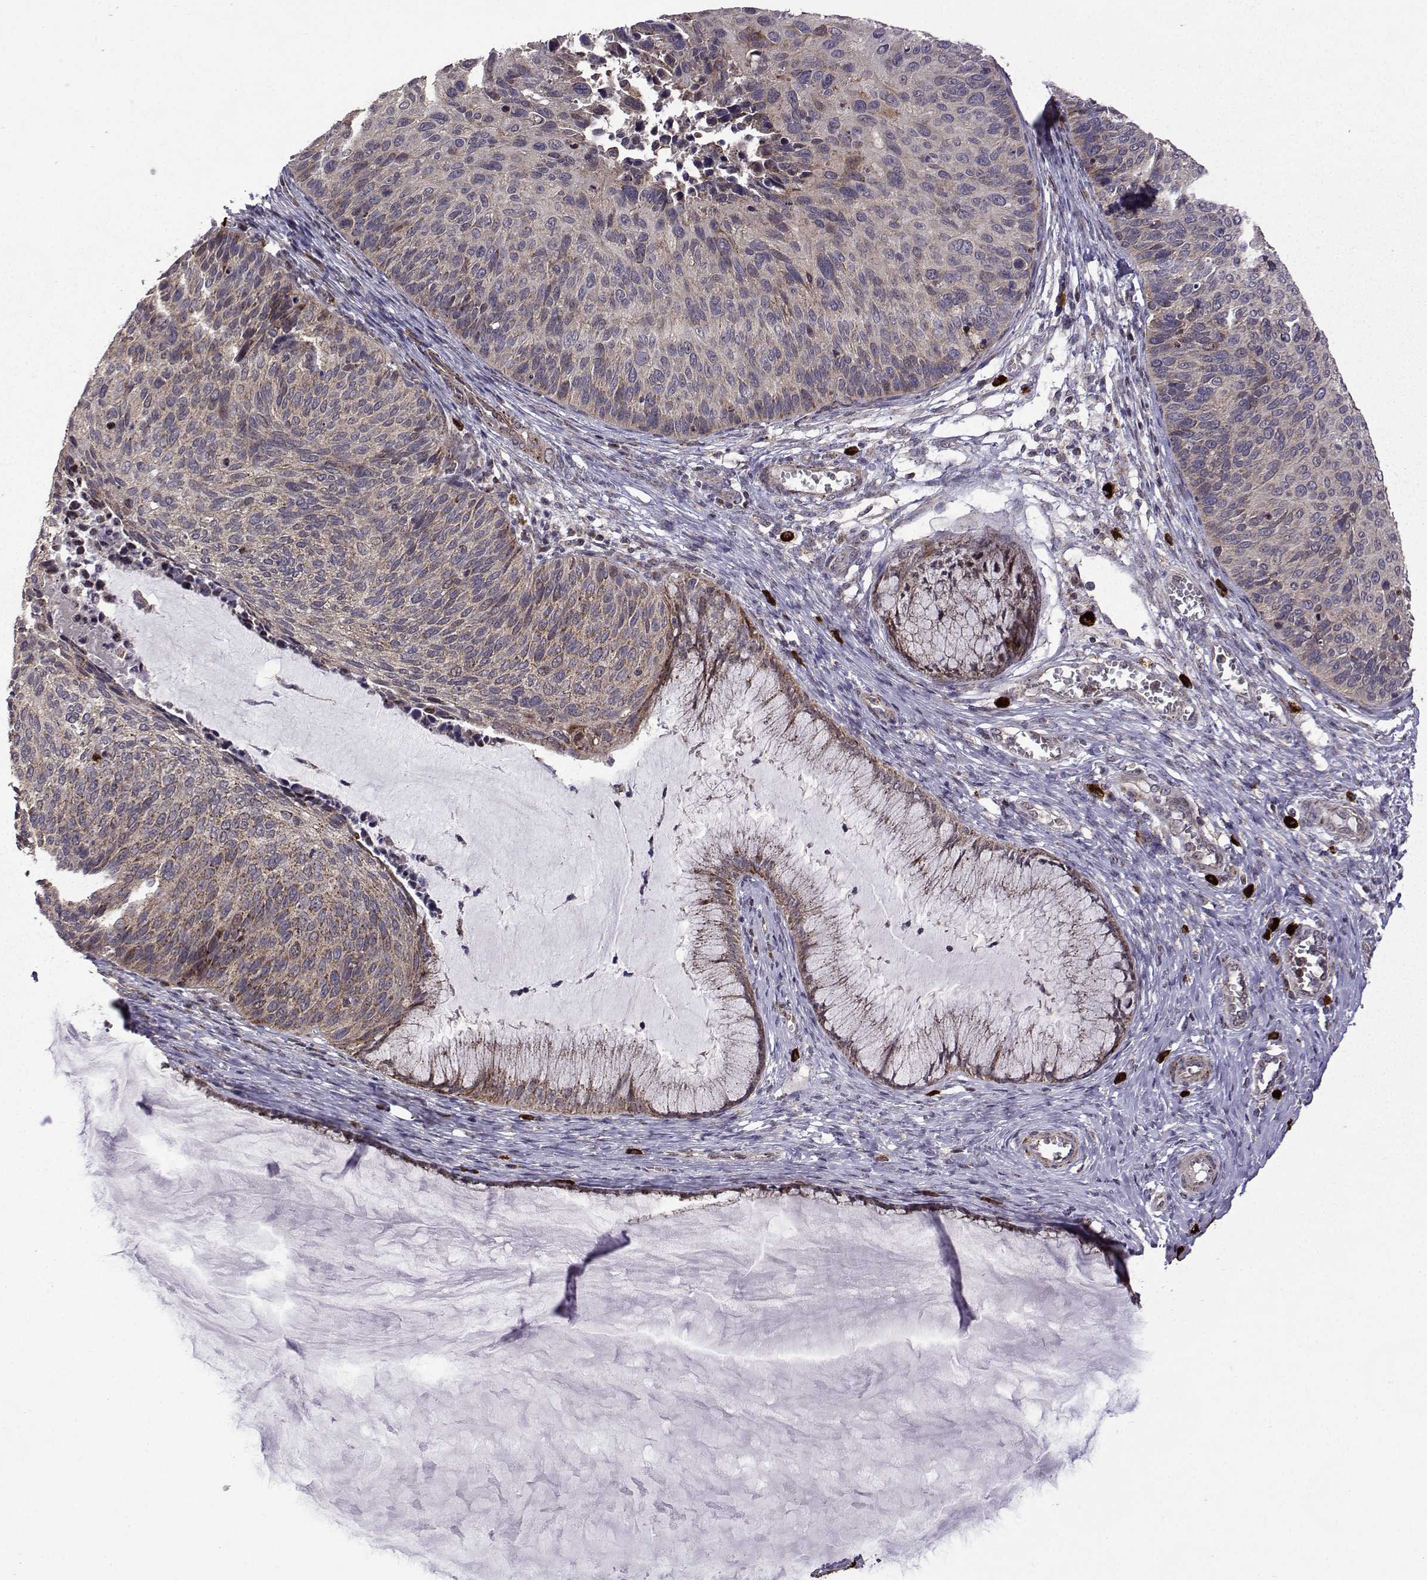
{"staining": {"intensity": "weak", "quantity": "<25%", "location": "cytoplasmic/membranous"}, "tissue": "cervical cancer", "cell_type": "Tumor cells", "image_type": "cancer", "snomed": [{"axis": "morphology", "description": "Squamous cell carcinoma, NOS"}, {"axis": "topography", "description": "Cervix"}], "caption": "A histopathology image of human squamous cell carcinoma (cervical) is negative for staining in tumor cells.", "gene": "TAB2", "patient": {"sex": "female", "age": 36}}